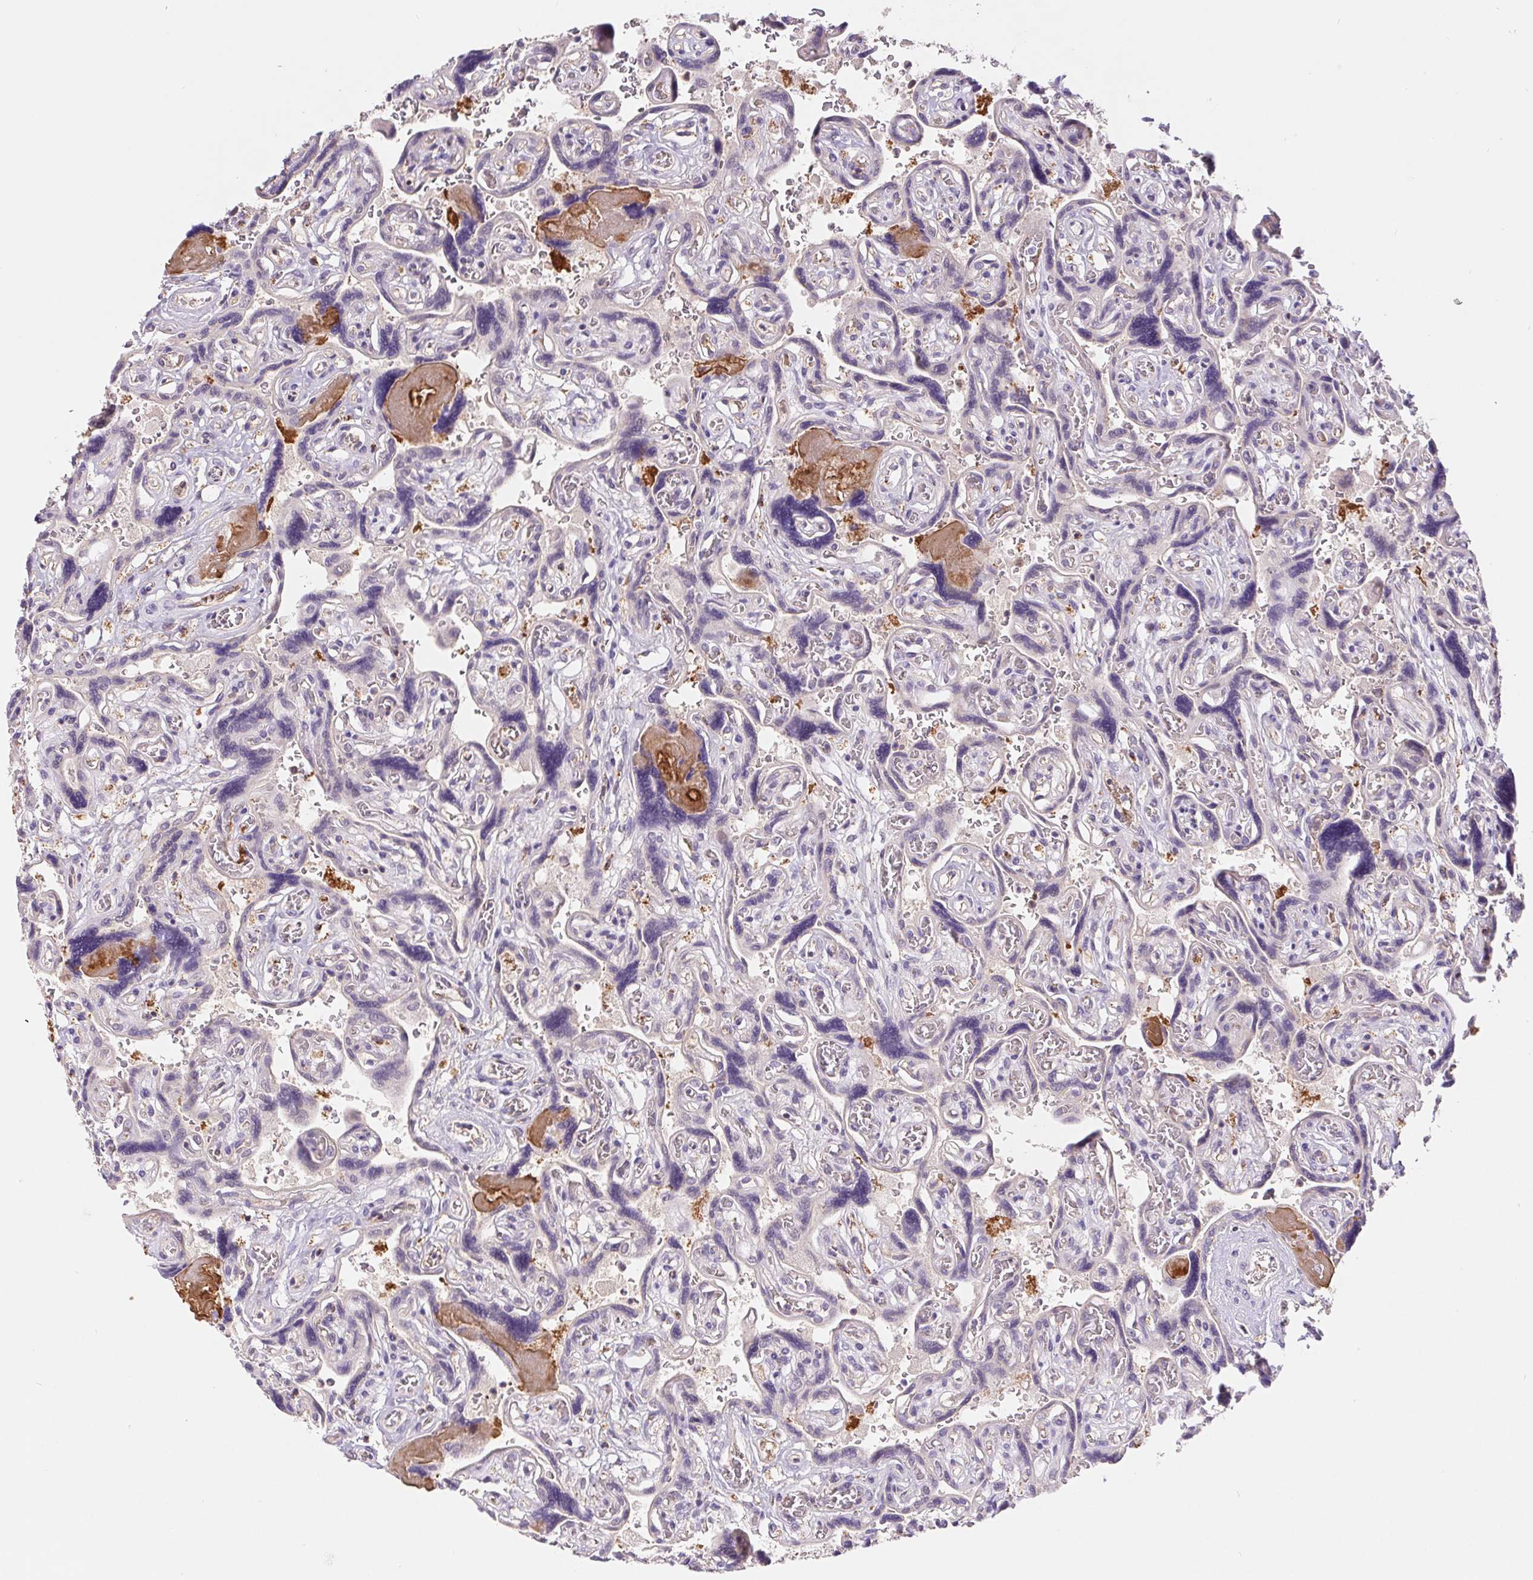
{"staining": {"intensity": "negative", "quantity": "none", "location": "none"}, "tissue": "placenta", "cell_type": "Decidual cells", "image_type": "normal", "snomed": [{"axis": "morphology", "description": "Normal tissue, NOS"}, {"axis": "topography", "description": "Placenta"}], "caption": "DAB immunohistochemical staining of benign placenta reveals no significant expression in decidual cells. The staining was performed using DAB to visualize the protein expression in brown, while the nuclei were stained in blue with hematoxylin (Magnification: 20x).", "gene": "EMC6", "patient": {"sex": "female", "age": 32}}